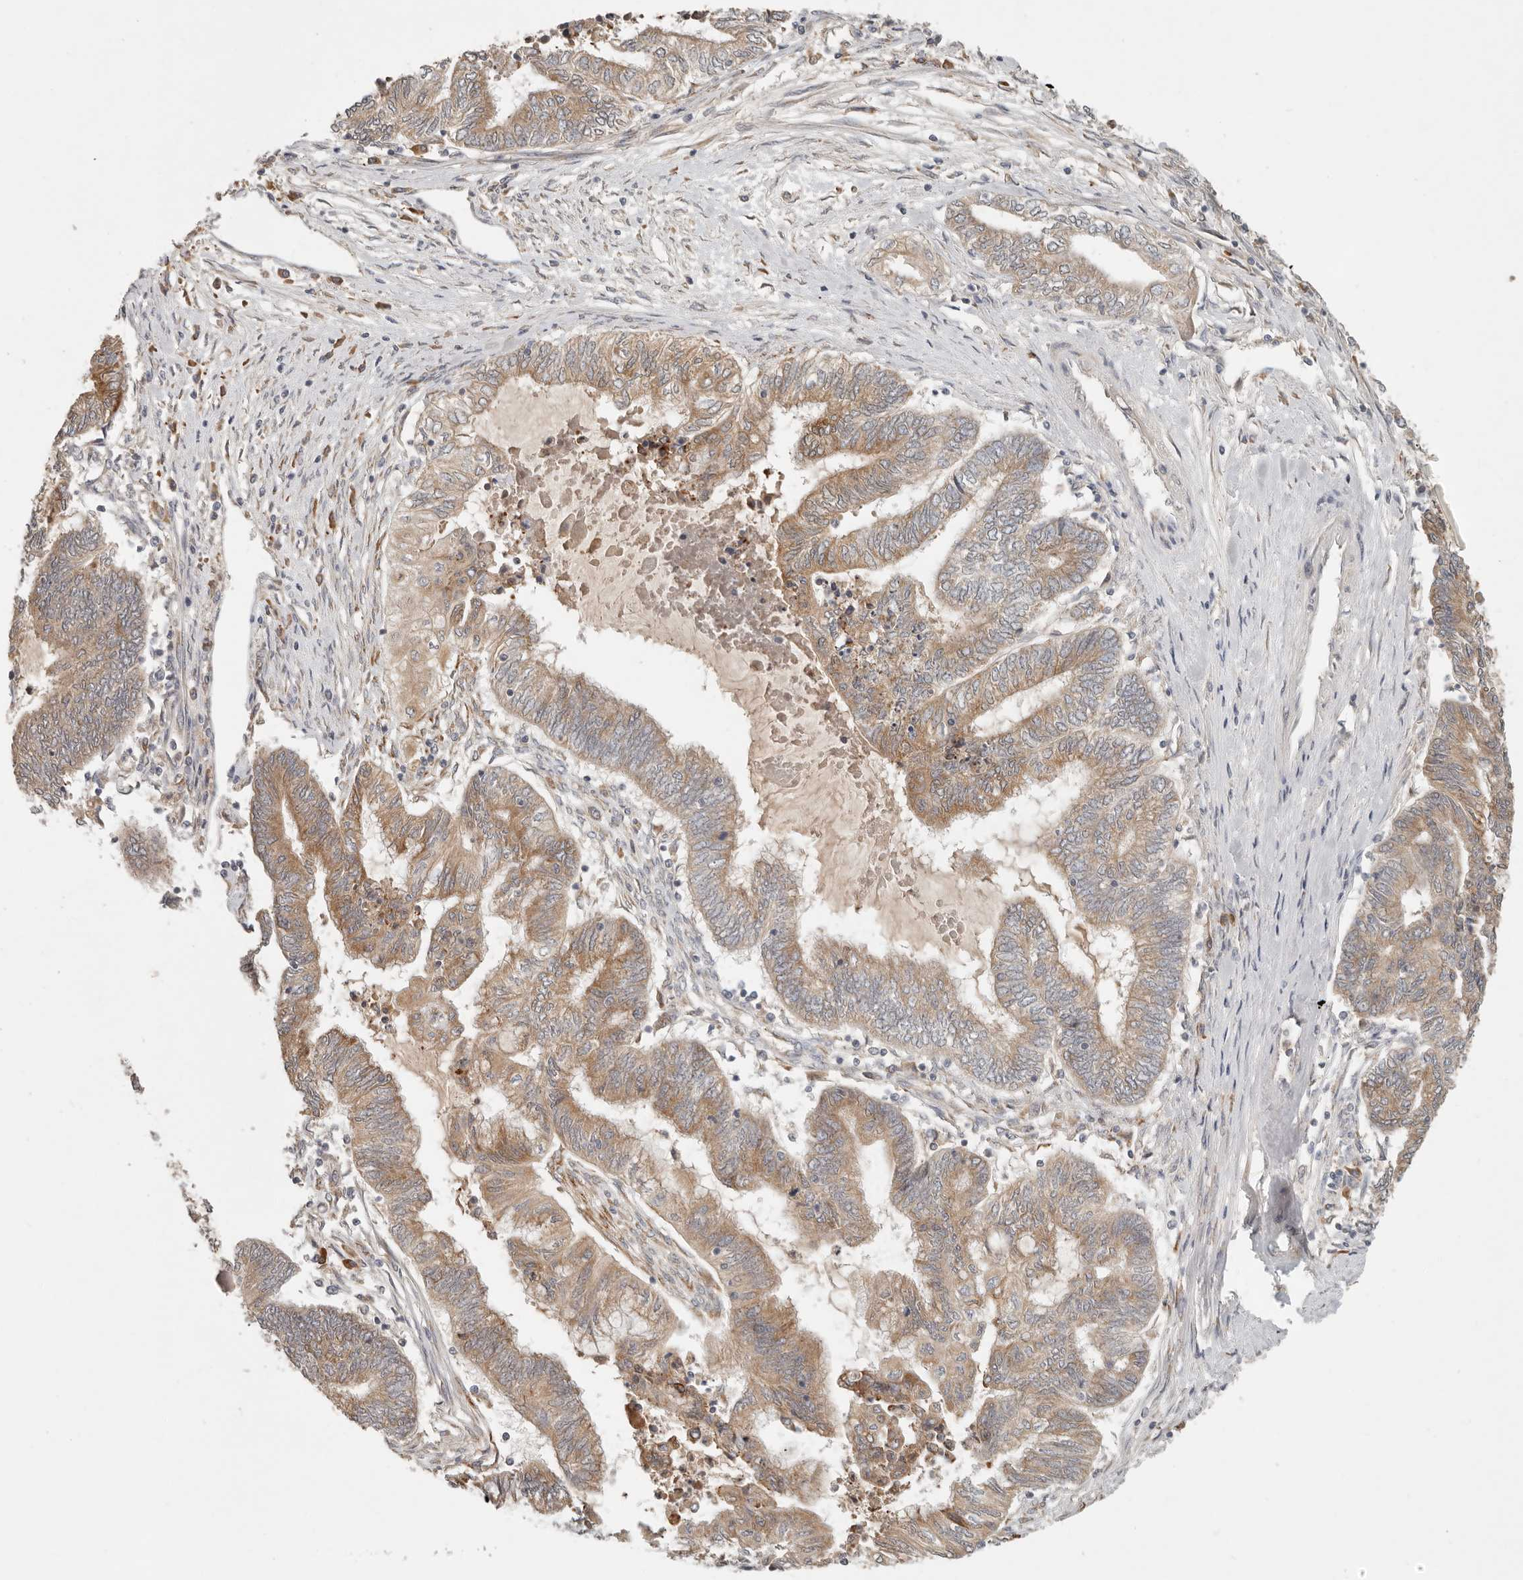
{"staining": {"intensity": "moderate", "quantity": ">75%", "location": "cytoplasmic/membranous"}, "tissue": "endometrial cancer", "cell_type": "Tumor cells", "image_type": "cancer", "snomed": [{"axis": "morphology", "description": "Adenocarcinoma, NOS"}, {"axis": "topography", "description": "Uterus"}, {"axis": "topography", "description": "Endometrium"}], "caption": "Protein positivity by immunohistochemistry shows moderate cytoplasmic/membranous expression in approximately >75% of tumor cells in endometrial adenocarcinoma.", "gene": "ARHGEF10L", "patient": {"sex": "female", "age": 70}}